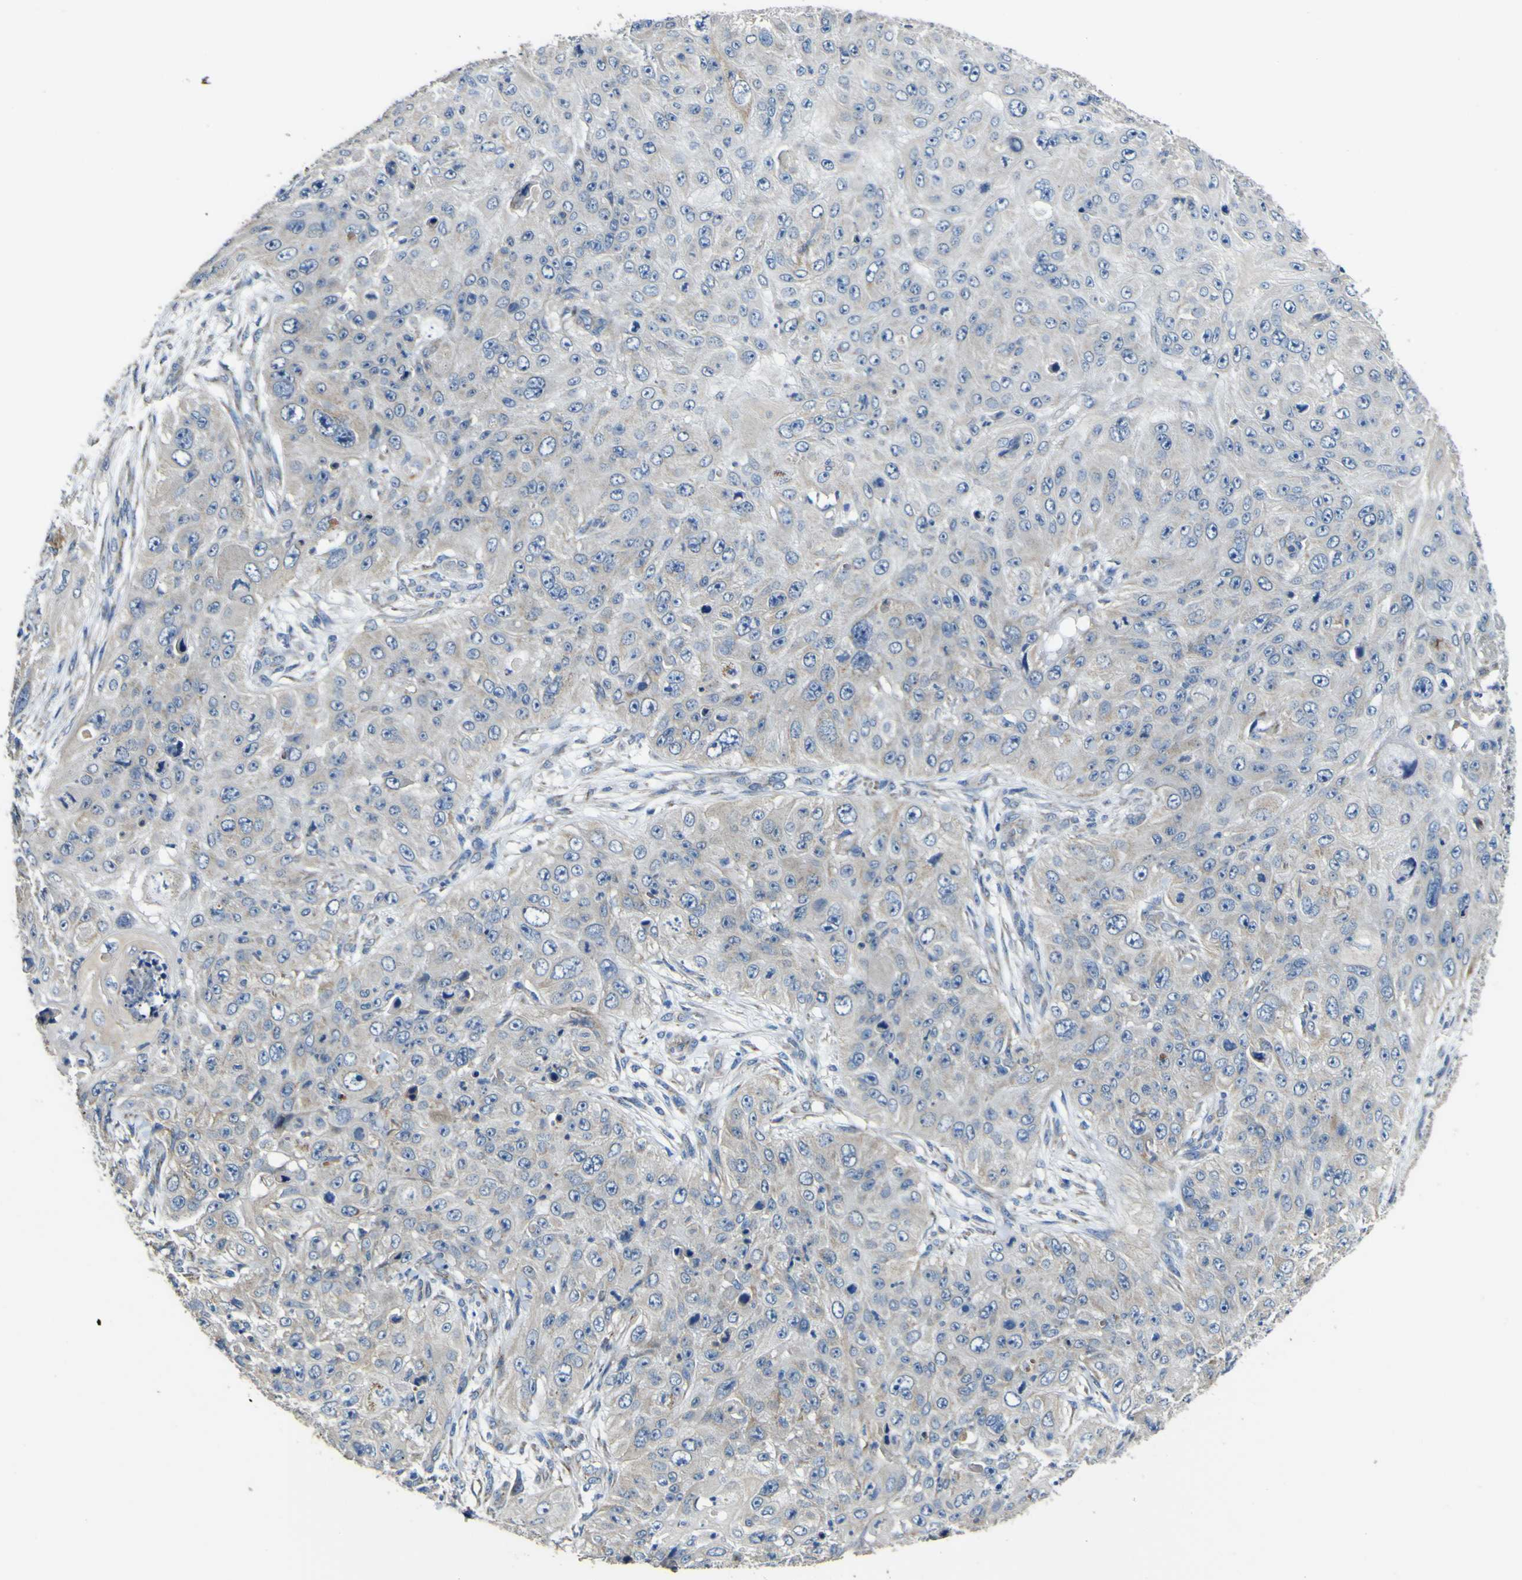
{"staining": {"intensity": "negative", "quantity": "none", "location": "none"}, "tissue": "skin cancer", "cell_type": "Tumor cells", "image_type": "cancer", "snomed": [{"axis": "morphology", "description": "Squamous cell carcinoma, NOS"}, {"axis": "topography", "description": "Skin"}], "caption": "A photomicrograph of skin squamous cell carcinoma stained for a protein shows no brown staining in tumor cells.", "gene": "ALDH18A1", "patient": {"sex": "female", "age": 80}}